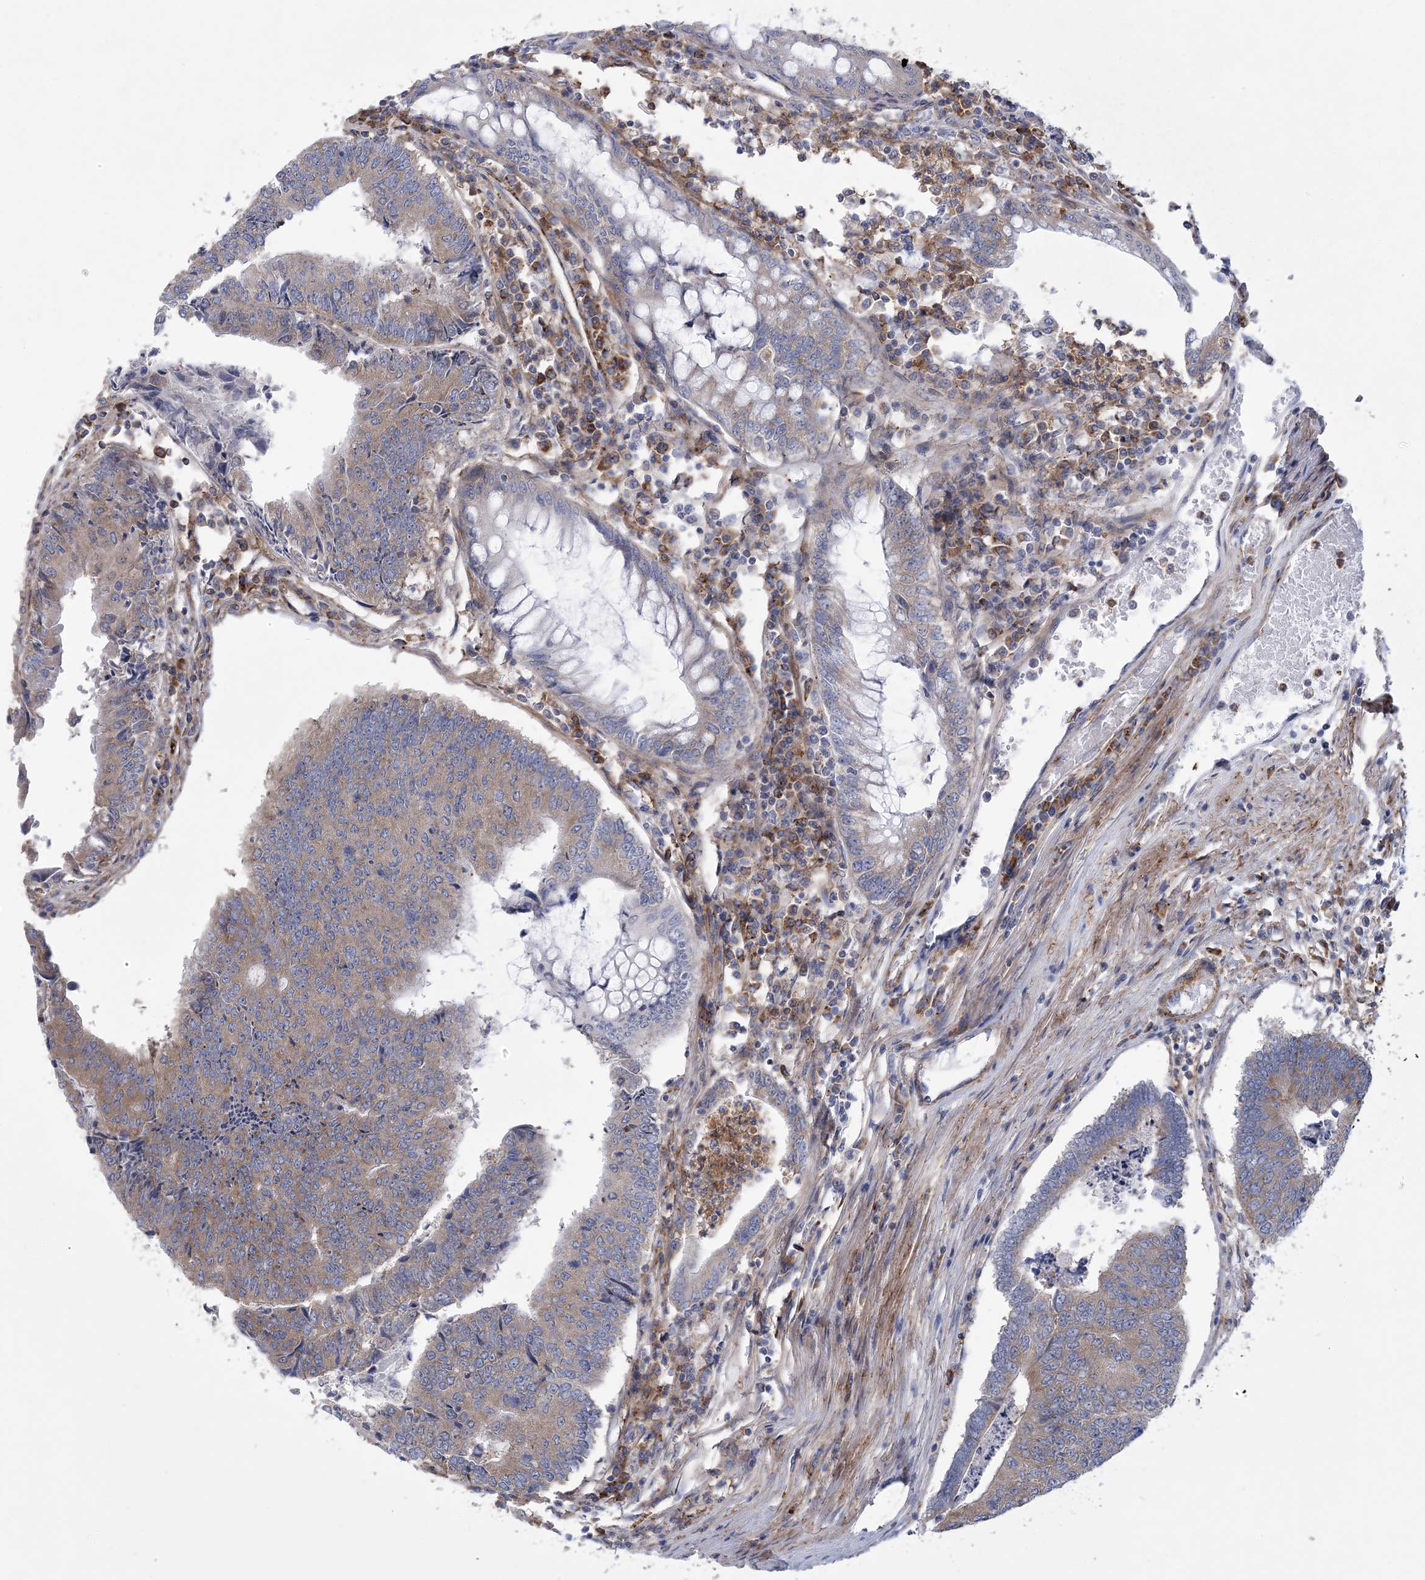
{"staining": {"intensity": "weak", "quantity": "25%-75%", "location": "cytoplasmic/membranous"}, "tissue": "colorectal cancer", "cell_type": "Tumor cells", "image_type": "cancer", "snomed": [{"axis": "morphology", "description": "Adenocarcinoma, NOS"}, {"axis": "topography", "description": "Colon"}], "caption": "Colorectal cancer tissue reveals weak cytoplasmic/membranous staining in approximately 25%-75% of tumor cells", "gene": "ARSJ", "patient": {"sex": "female", "age": 67}}